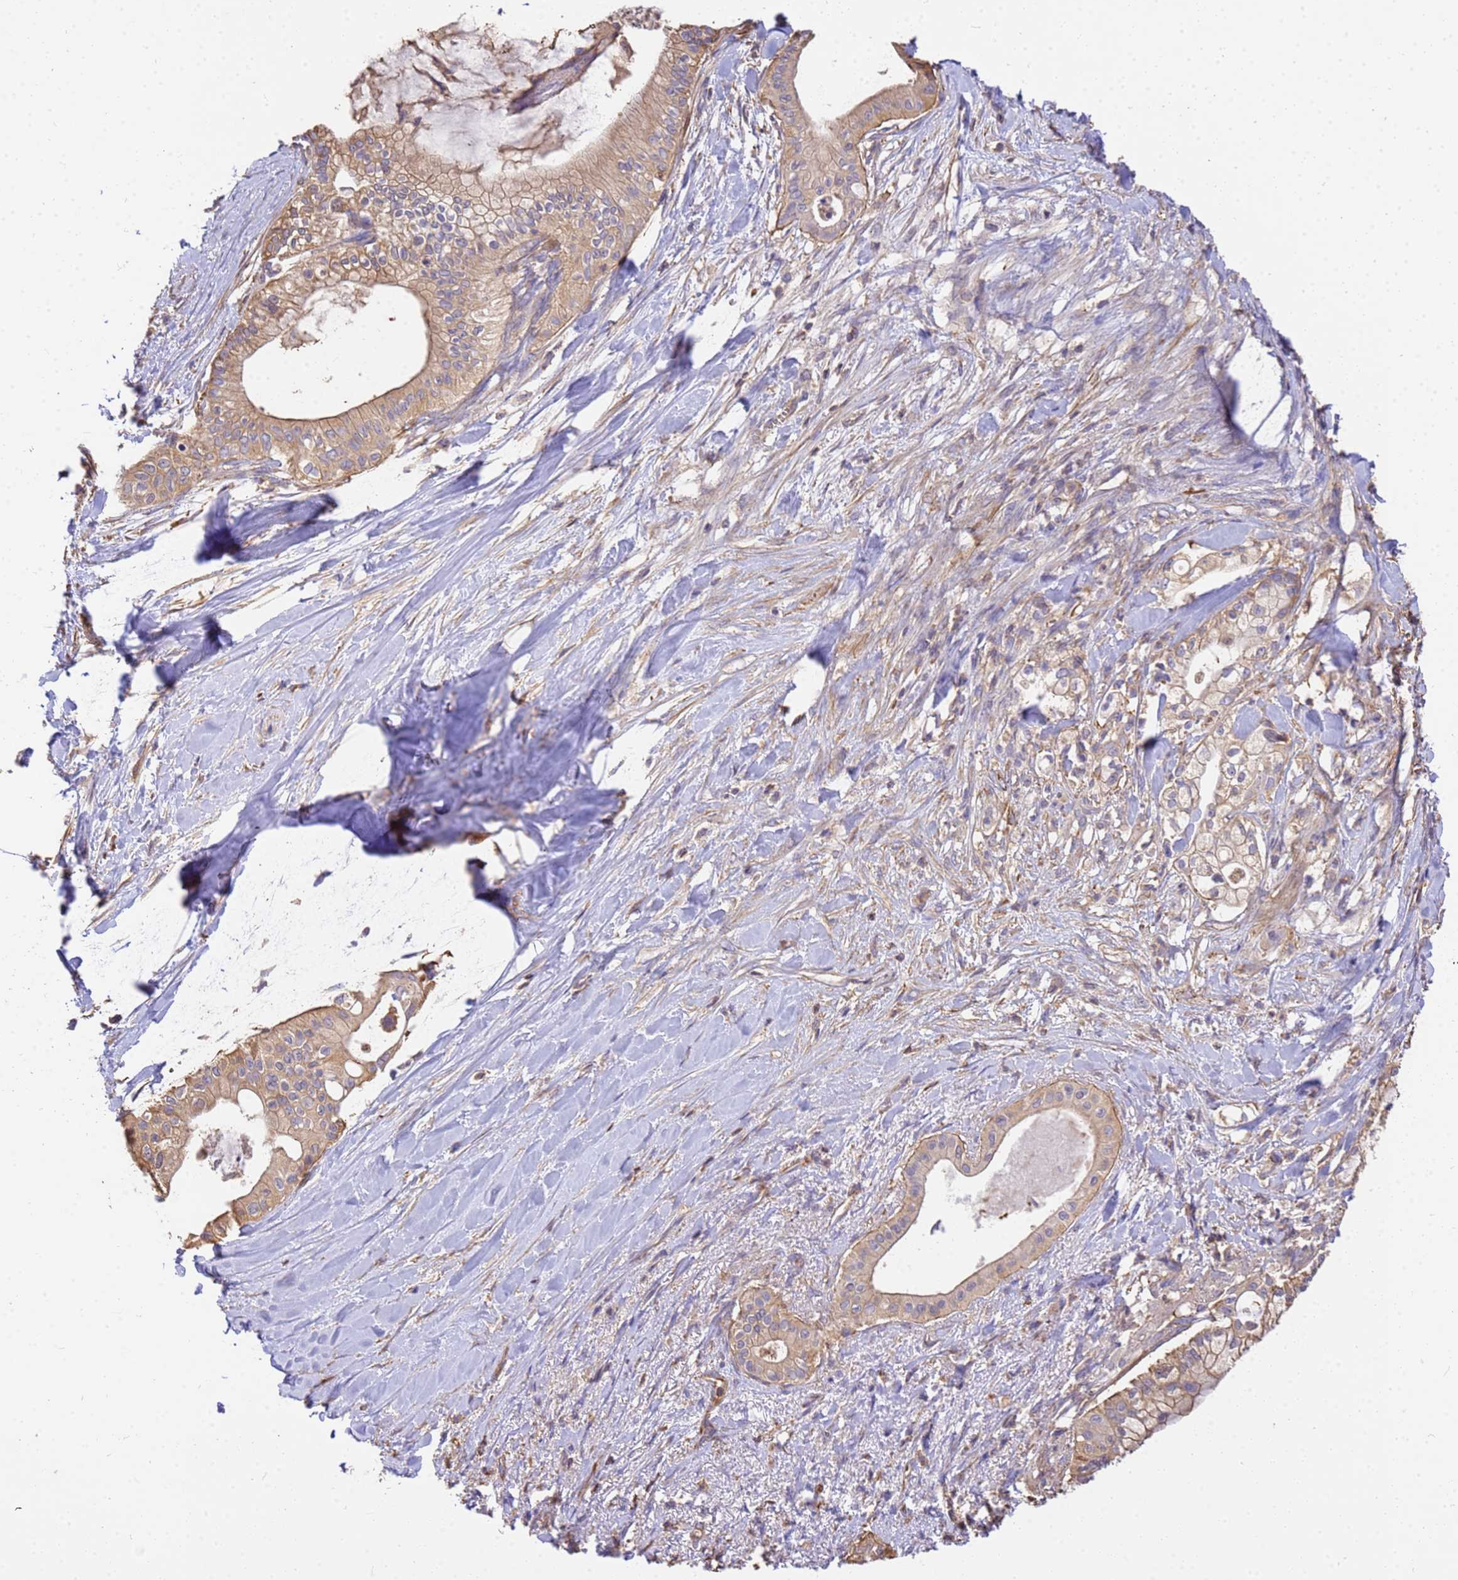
{"staining": {"intensity": "moderate", "quantity": ">75%", "location": "cytoplasmic/membranous"}, "tissue": "pancreatic cancer", "cell_type": "Tumor cells", "image_type": "cancer", "snomed": [{"axis": "morphology", "description": "Adenocarcinoma, NOS"}, {"axis": "topography", "description": "Pancreas"}], "caption": "About >75% of tumor cells in pancreatic cancer (adenocarcinoma) display moderate cytoplasmic/membranous protein expression as visualized by brown immunohistochemical staining.", "gene": "WDR64", "patient": {"sex": "male", "age": 78}}